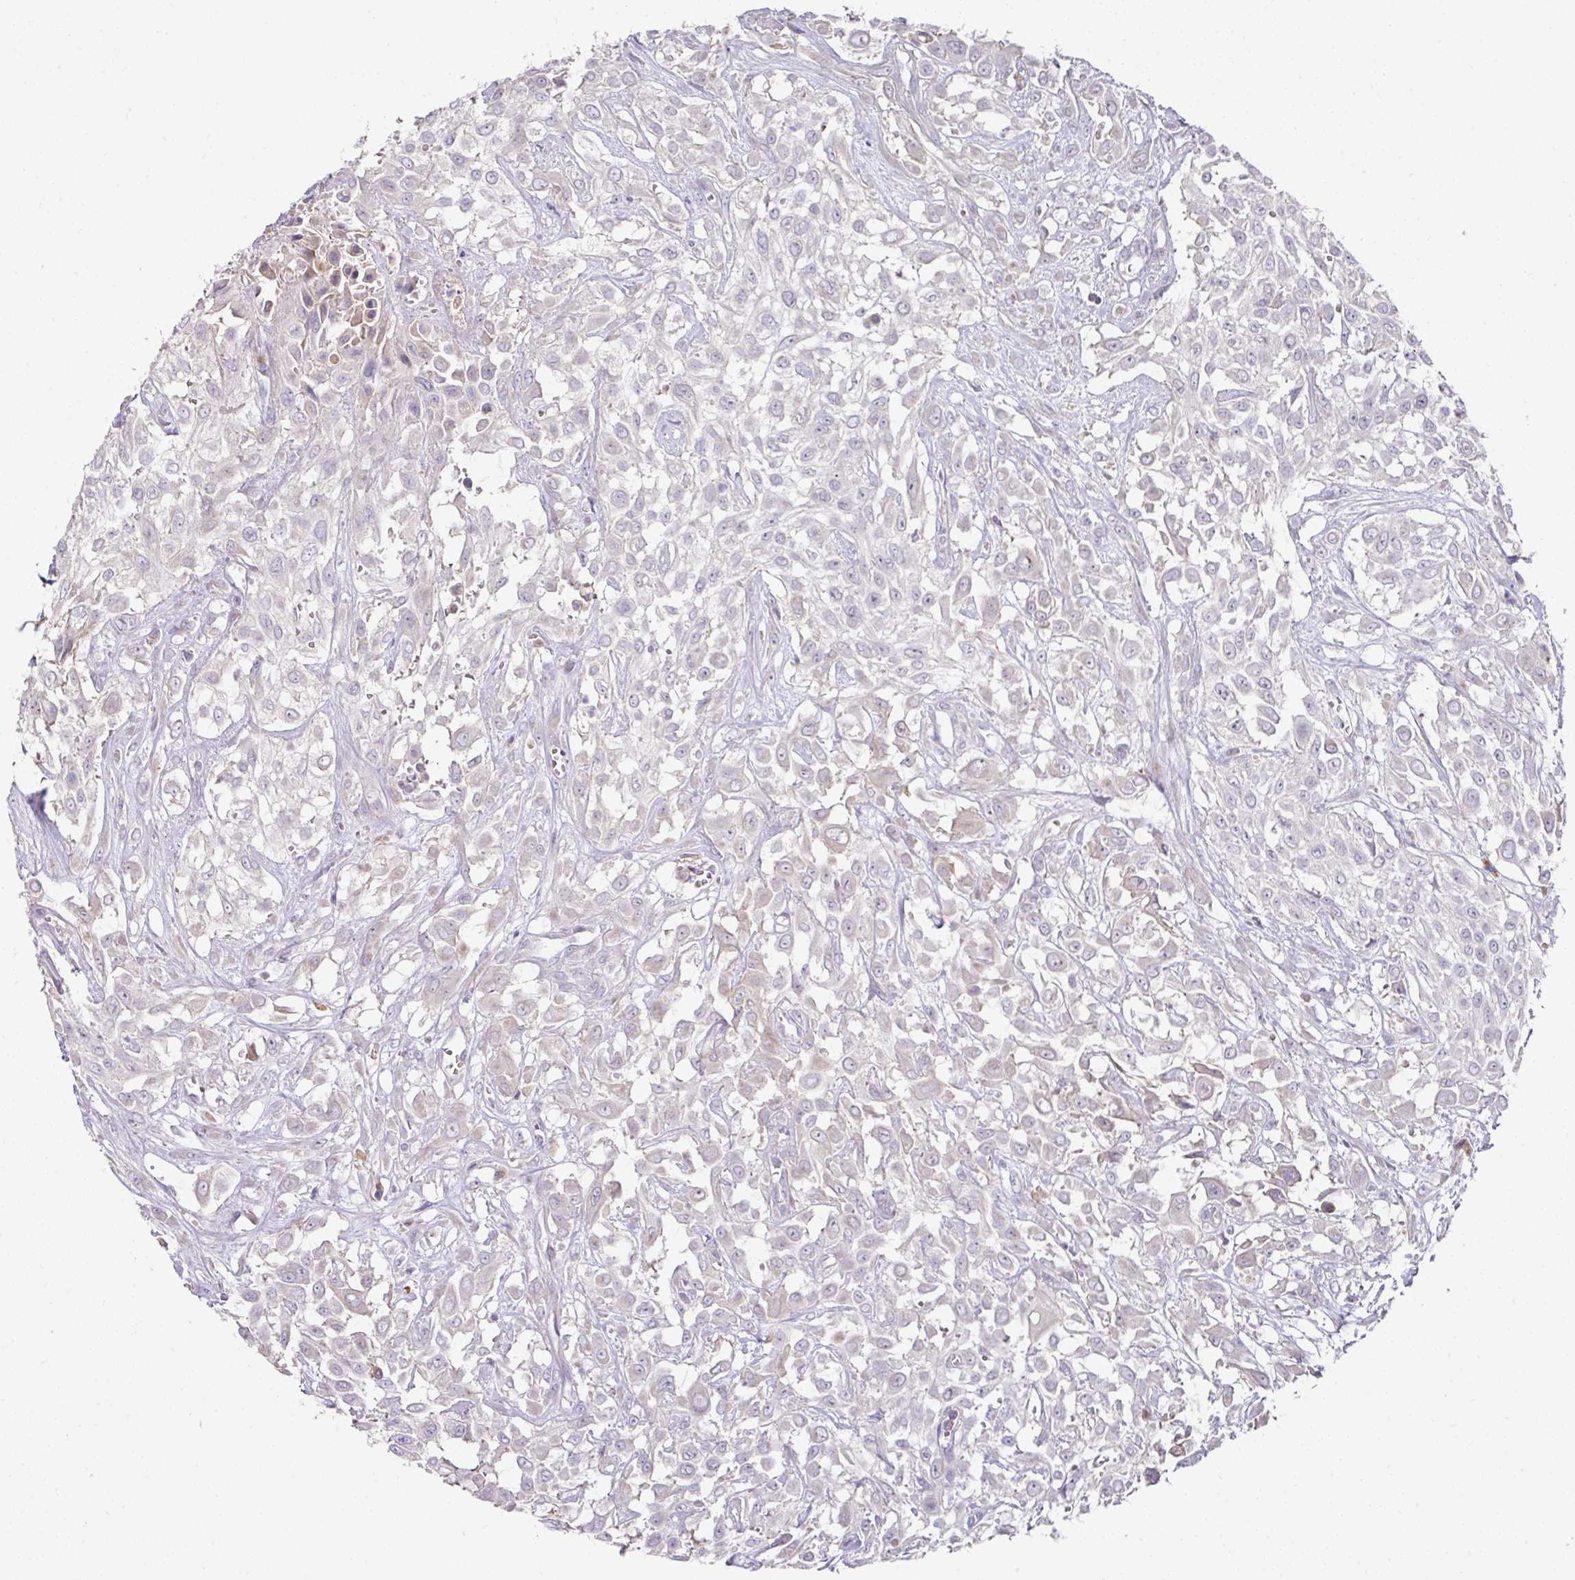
{"staining": {"intensity": "negative", "quantity": "none", "location": "none"}, "tissue": "urothelial cancer", "cell_type": "Tumor cells", "image_type": "cancer", "snomed": [{"axis": "morphology", "description": "Urothelial carcinoma, High grade"}, {"axis": "topography", "description": "Urinary bladder"}], "caption": "Urothelial cancer was stained to show a protein in brown. There is no significant staining in tumor cells.", "gene": "TARM1", "patient": {"sex": "male", "age": 57}}